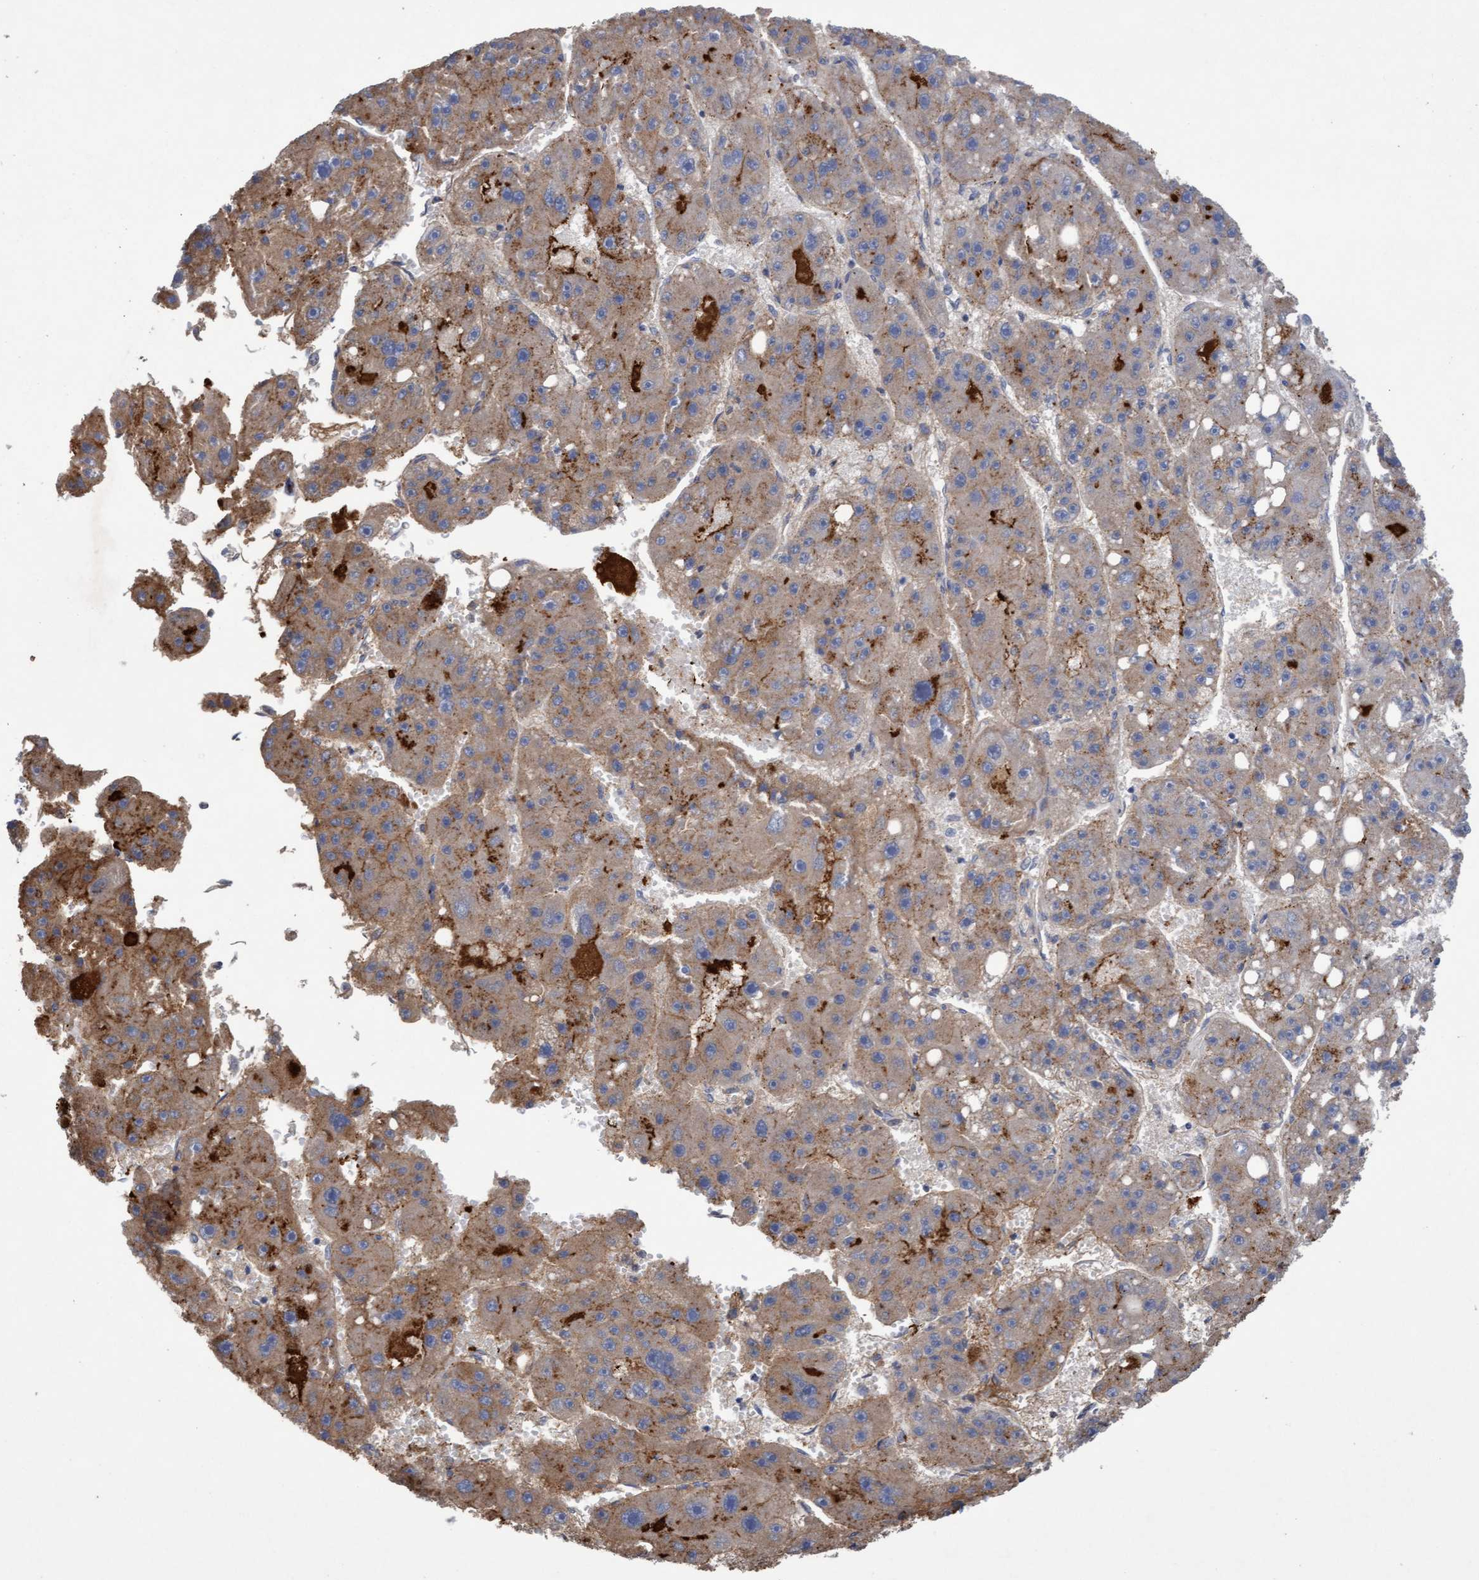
{"staining": {"intensity": "weak", "quantity": "25%-75%", "location": "cytoplasmic/membranous"}, "tissue": "liver cancer", "cell_type": "Tumor cells", "image_type": "cancer", "snomed": [{"axis": "morphology", "description": "Carcinoma, Hepatocellular, NOS"}, {"axis": "topography", "description": "Liver"}], "caption": "Liver hepatocellular carcinoma was stained to show a protein in brown. There is low levels of weak cytoplasmic/membranous staining in approximately 25%-75% of tumor cells. Immunohistochemistry (ihc) stains the protein of interest in brown and the nuclei are stained blue.", "gene": "DDHD2", "patient": {"sex": "female", "age": 61}}